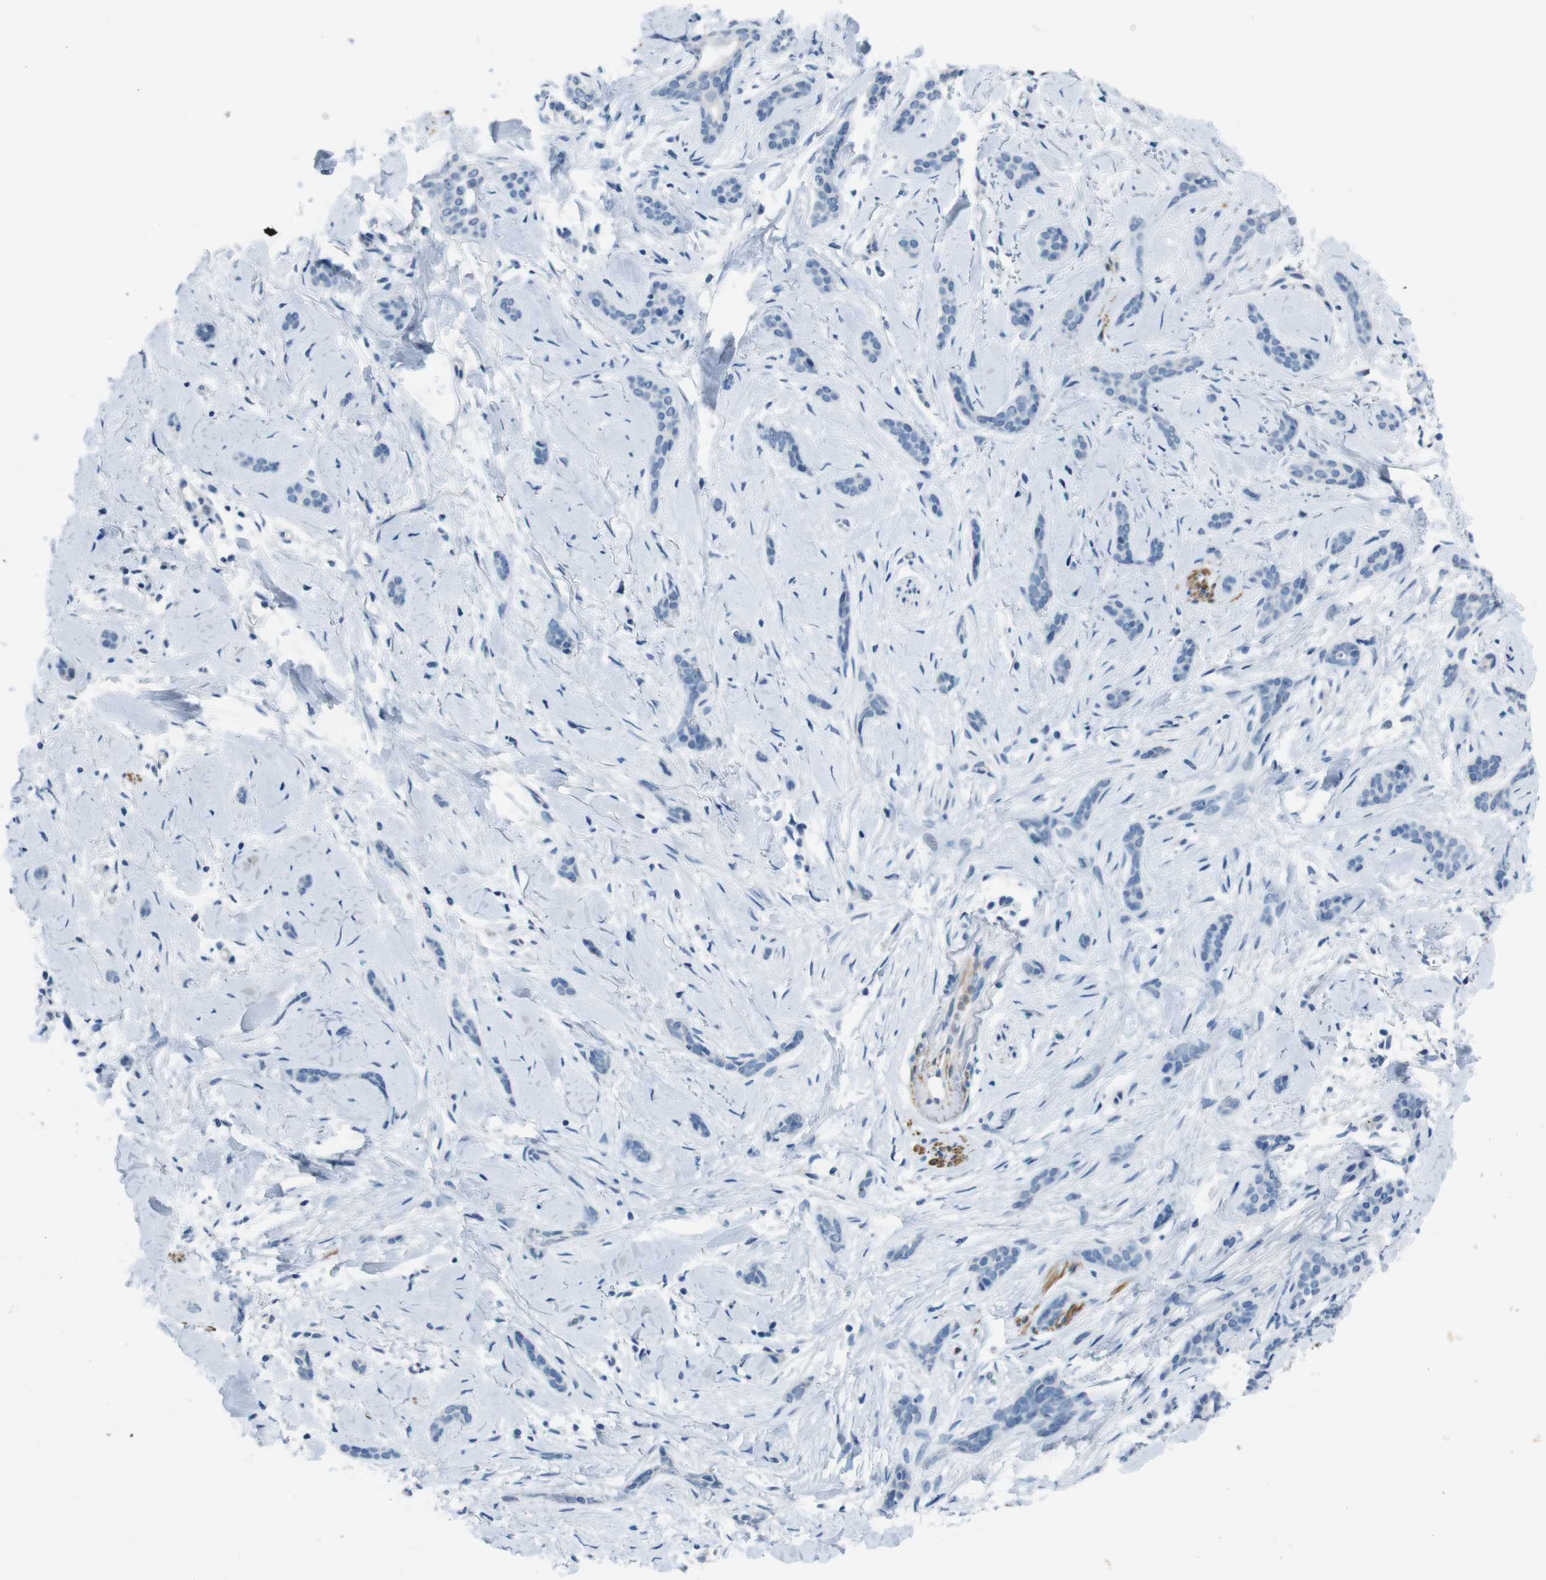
{"staining": {"intensity": "negative", "quantity": "none", "location": "none"}, "tissue": "skin cancer", "cell_type": "Tumor cells", "image_type": "cancer", "snomed": [{"axis": "morphology", "description": "Basal cell carcinoma"}, {"axis": "morphology", "description": "Adnexal tumor, benign"}, {"axis": "topography", "description": "Skin"}], "caption": "This is an immunohistochemistry photomicrograph of basal cell carcinoma (skin). There is no positivity in tumor cells.", "gene": "HRH2", "patient": {"sex": "female", "age": 42}}